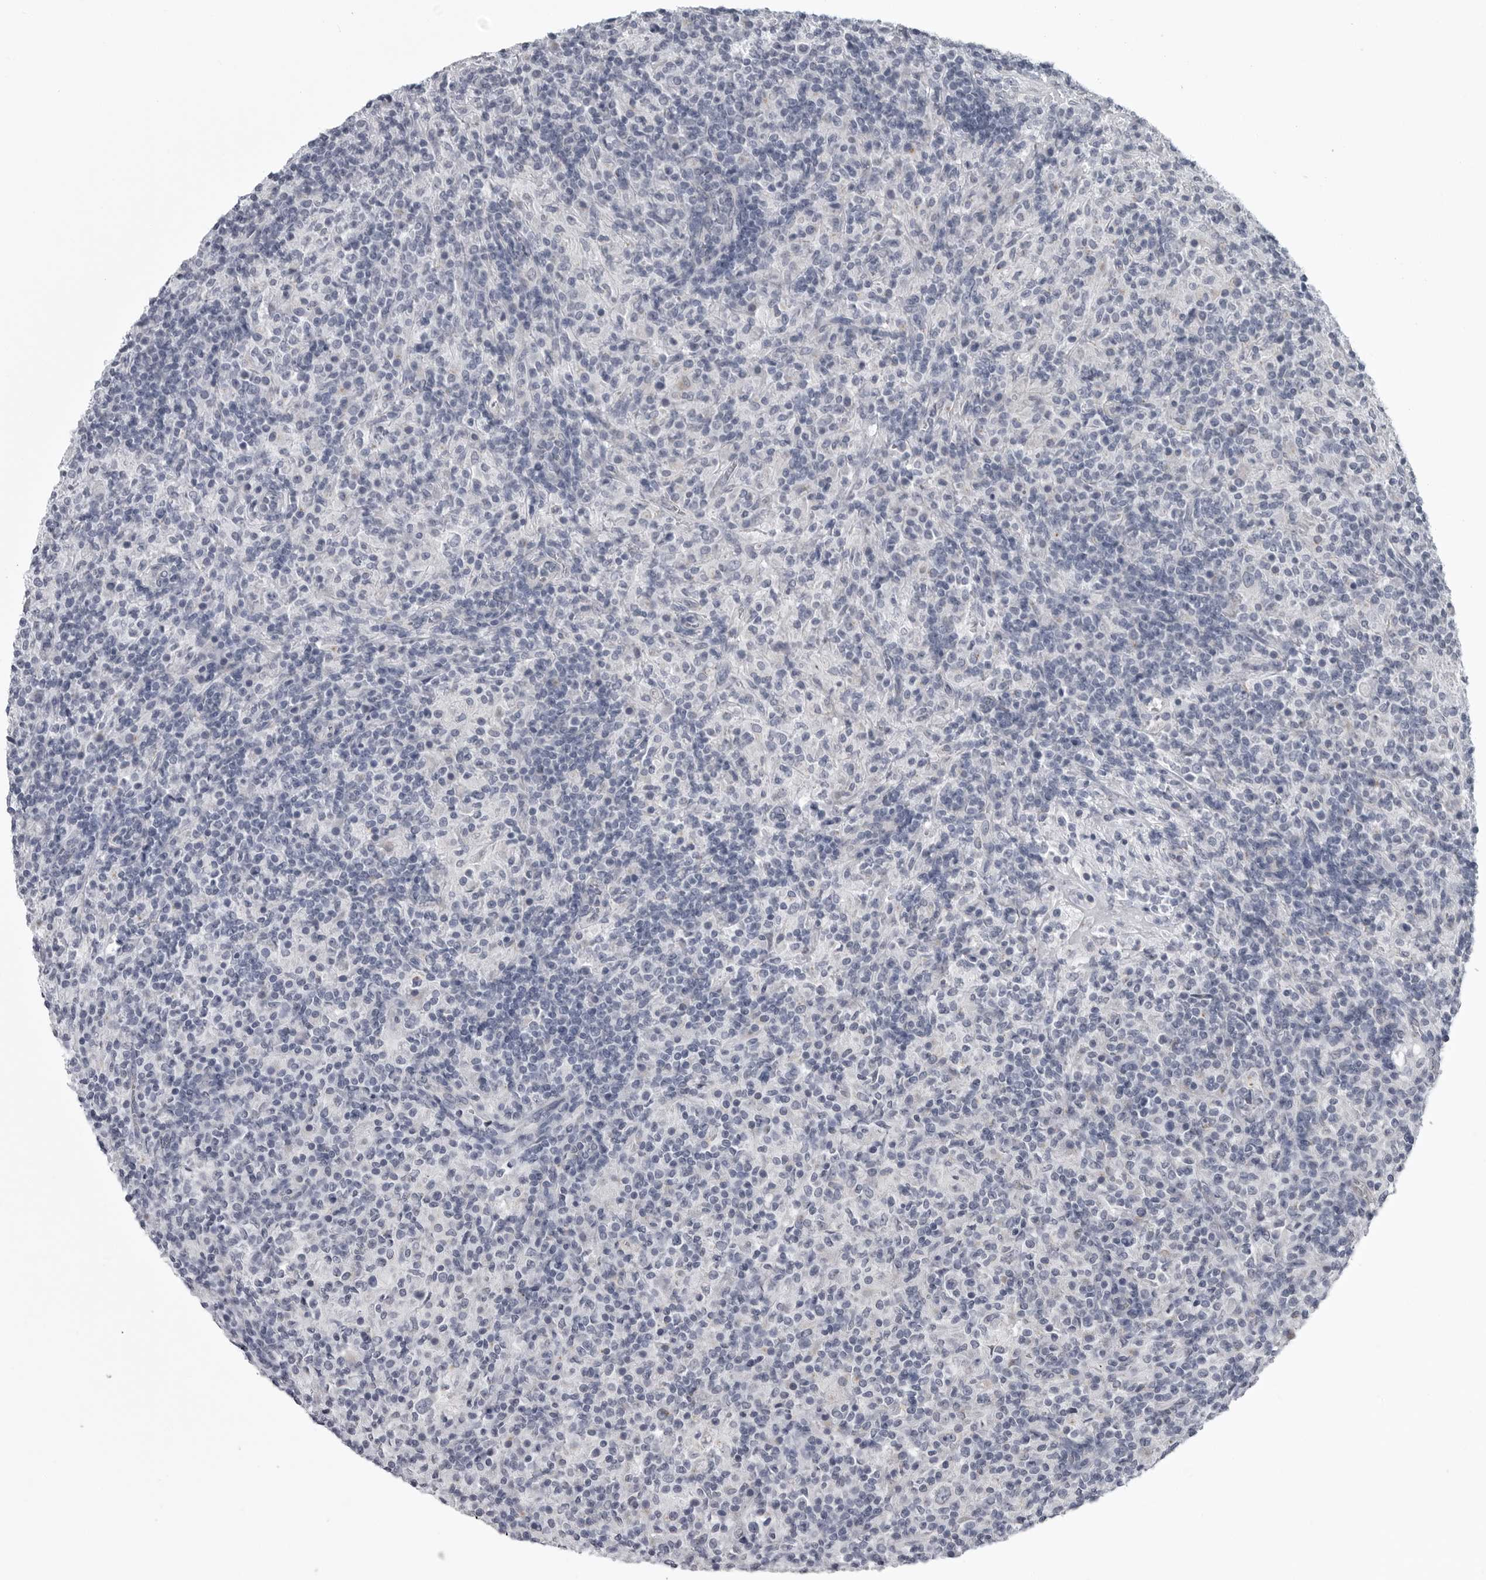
{"staining": {"intensity": "negative", "quantity": "none", "location": "none"}, "tissue": "lymphoma", "cell_type": "Tumor cells", "image_type": "cancer", "snomed": [{"axis": "morphology", "description": "Hodgkin's disease, NOS"}, {"axis": "topography", "description": "Lymph node"}], "caption": "Micrograph shows no significant protein expression in tumor cells of lymphoma. (DAB (3,3'-diaminobenzidine) immunohistochemistry with hematoxylin counter stain).", "gene": "MYOC", "patient": {"sex": "male", "age": 70}}